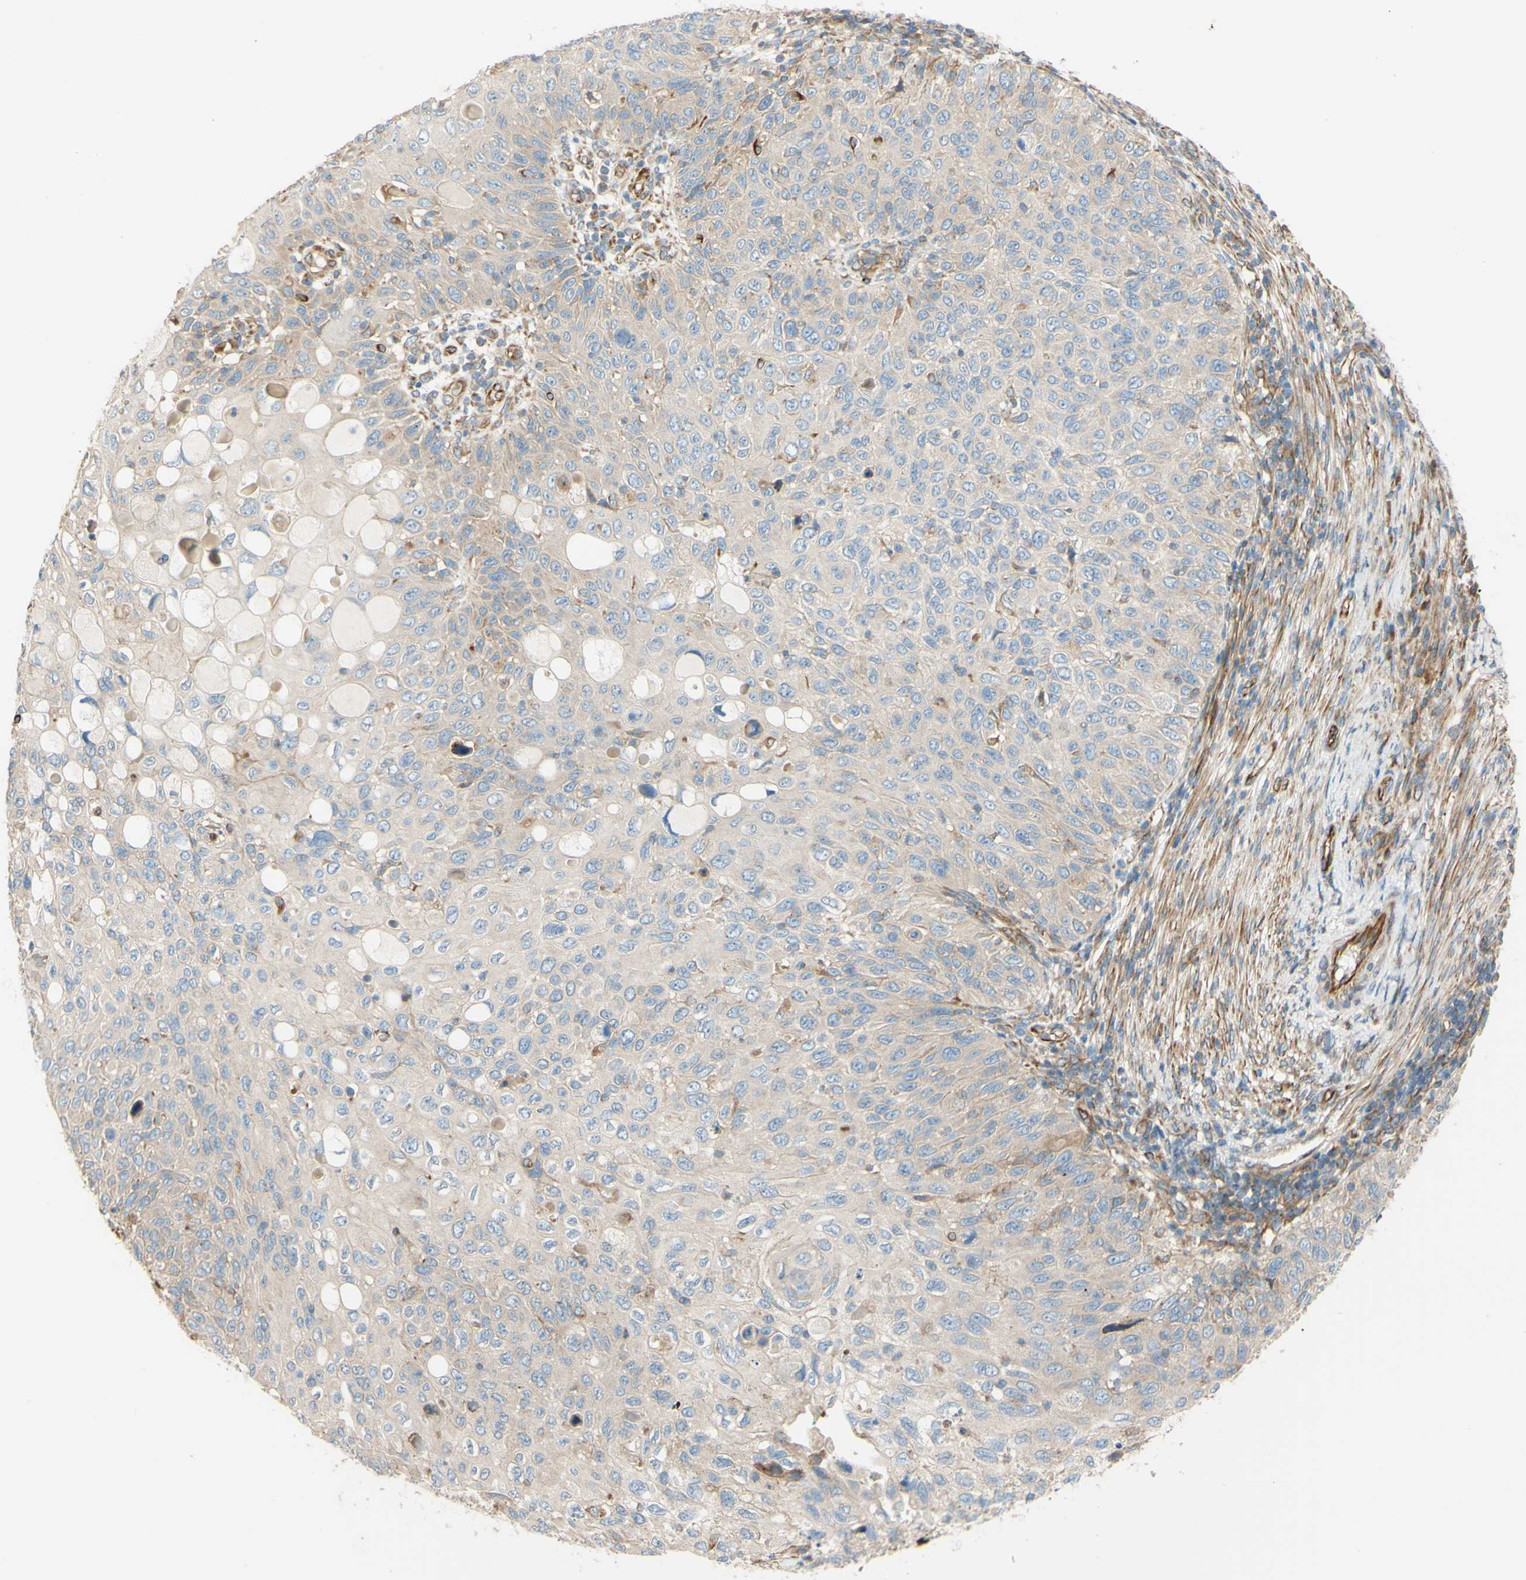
{"staining": {"intensity": "weak", "quantity": ">75%", "location": "cytoplasmic/membranous"}, "tissue": "cervical cancer", "cell_type": "Tumor cells", "image_type": "cancer", "snomed": [{"axis": "morphology", "description": "Squamous cell carcinoma, NOS"}, {"axis": "topography", "description": "Cervix"}], "caption": "Immunohistochemical staining of human cervical cancer (squamous cell carcinoma) demonstrates weak cytoplasmic/membranous protein staining in about >75% of tumor cells.", "gene": "C1orf43", "patient": {"sex": "female", "age": 70}}